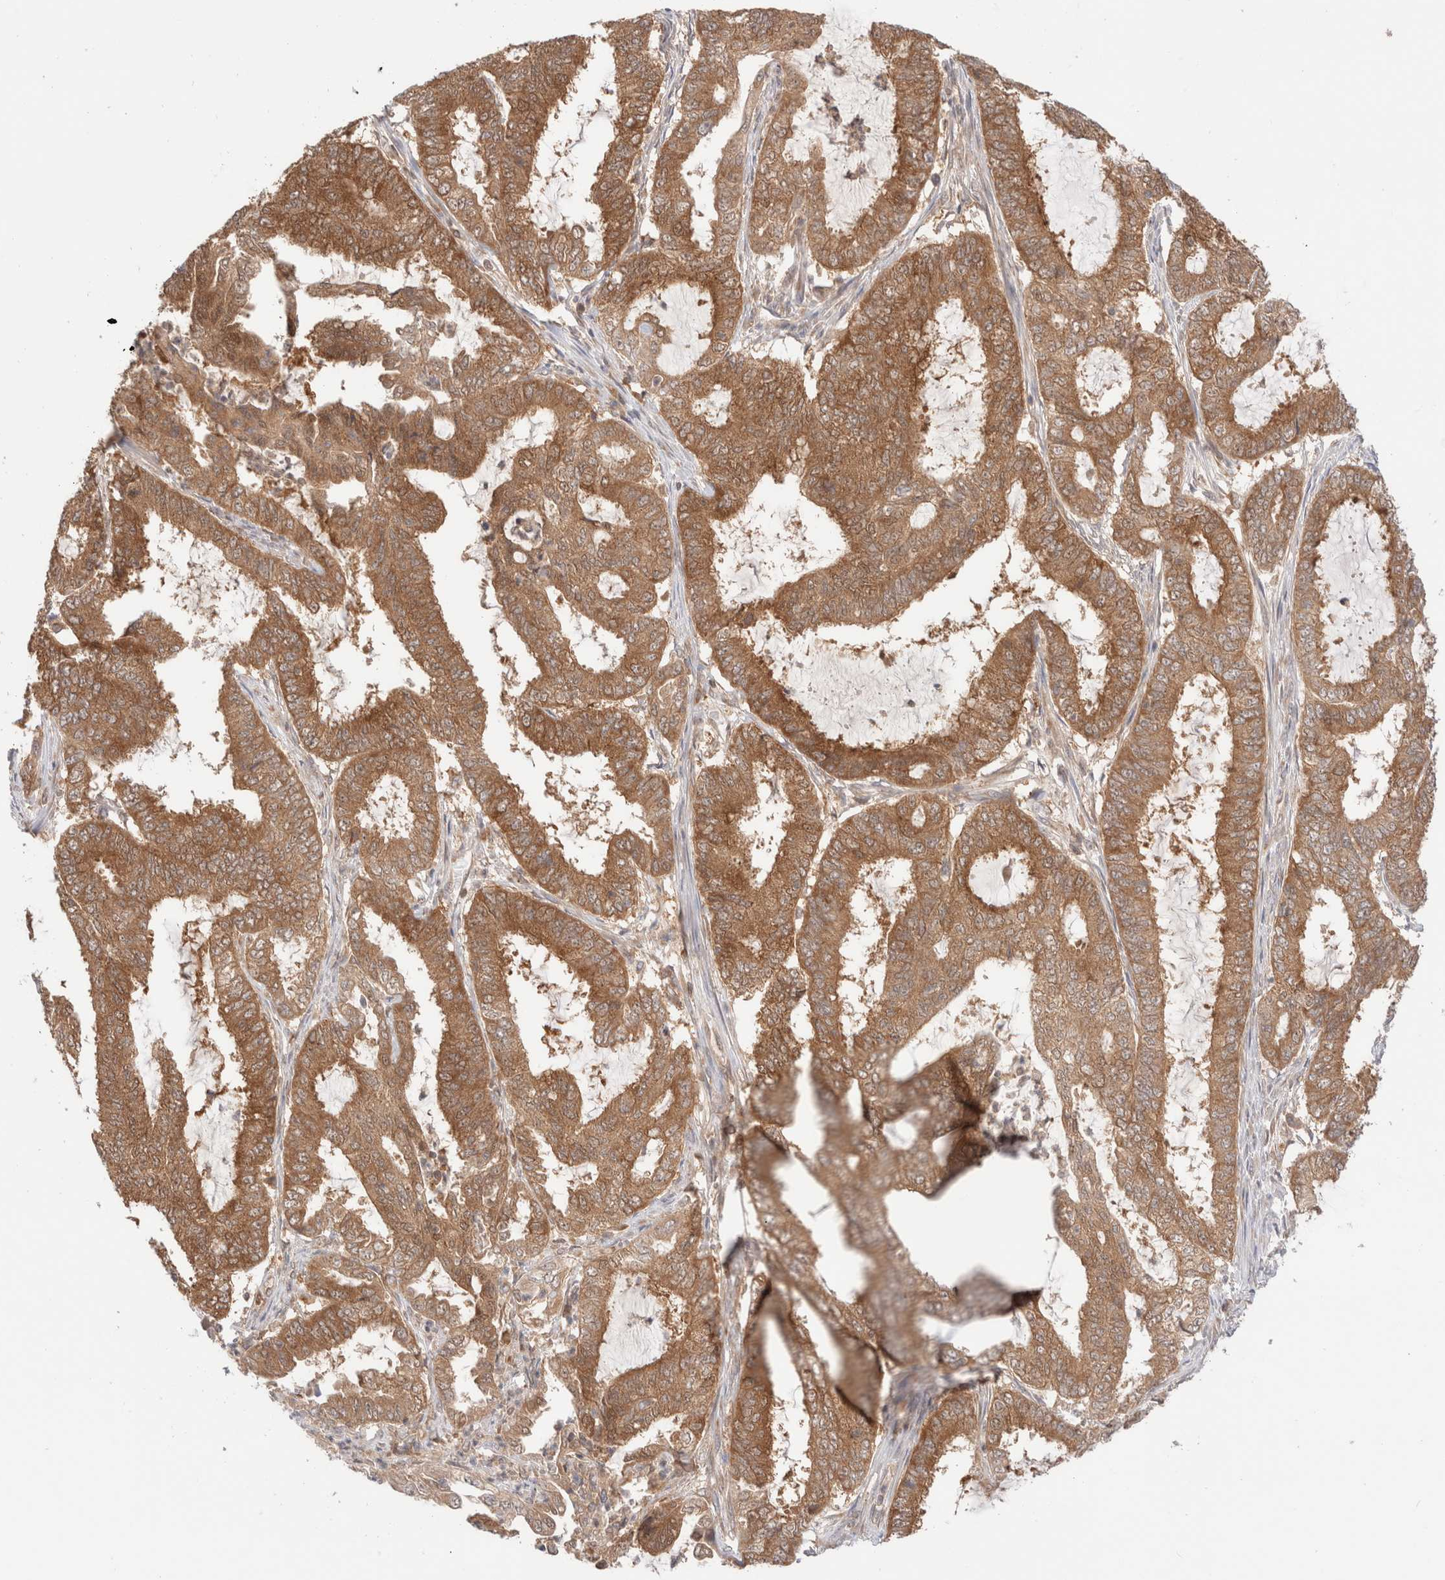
{"staining": {"intensity": "moderate", "quantity": ">75%", "location": "cytoplasmic/membranous"}, "tissue": "endometrial cancer", "cell_type": "Tumor cells", "image_type": "cancer", "snomed": [{"axis": "morphology", "description": "Adenocarcinoma, NOS"}, {"axis": "topography", "description": "Endometrium"}], "caption": "Adenocarcinoma (endometrial) stained for a protein displays moderate cytoplasmic/membranous positivity in tumor cells. The staining was performed using DAB, with brown indicating positive protein expression. Nuclei are stained blue with hematoxylin.", "gene": "XKR4", "patient": {"sex": "female", "age": 51}}